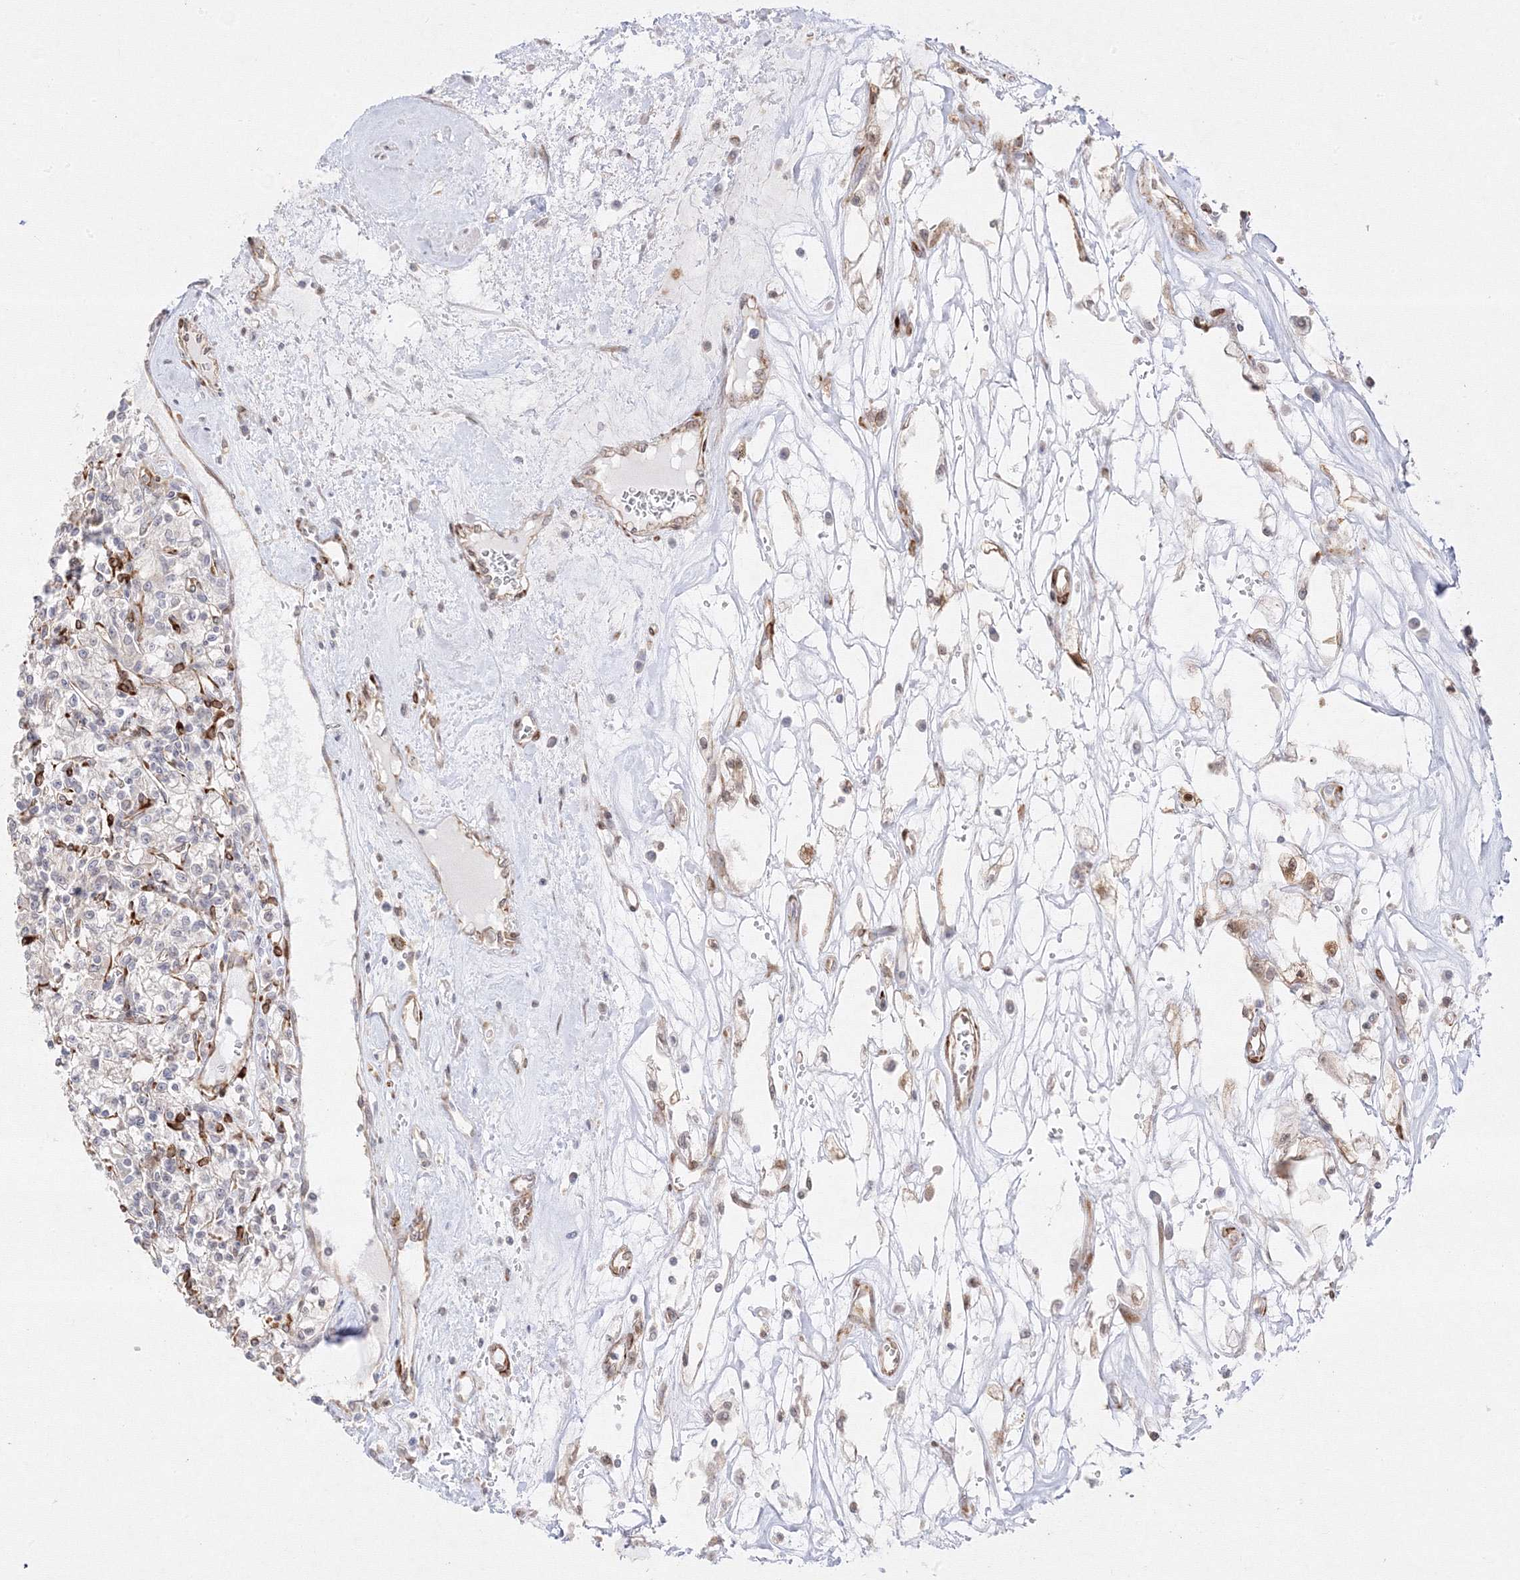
{"staining": {"intensity": "negative", "quantity": "none", "location": "none"}, "tissue": "renal cancer", "cell_type": "Tumor cells", "image_type": "cancer", "snomed": [{"axis": "morphology", "description": "Adenocarcinoma, NOS"}, {"axis": "topography", "description": "Kidney"}], "caption": "A high-resolution photomicrograph shows immunohistochemistry staining of renal cancer (adenocarcinoma), which shows no significant positivity in tumor cells. The staining is performed using DAB brown chromogen with nuclei counter-stained in using hematoxylin.", "gene": "C2CD2", "patient": {"sex": "female", "age": 59}}